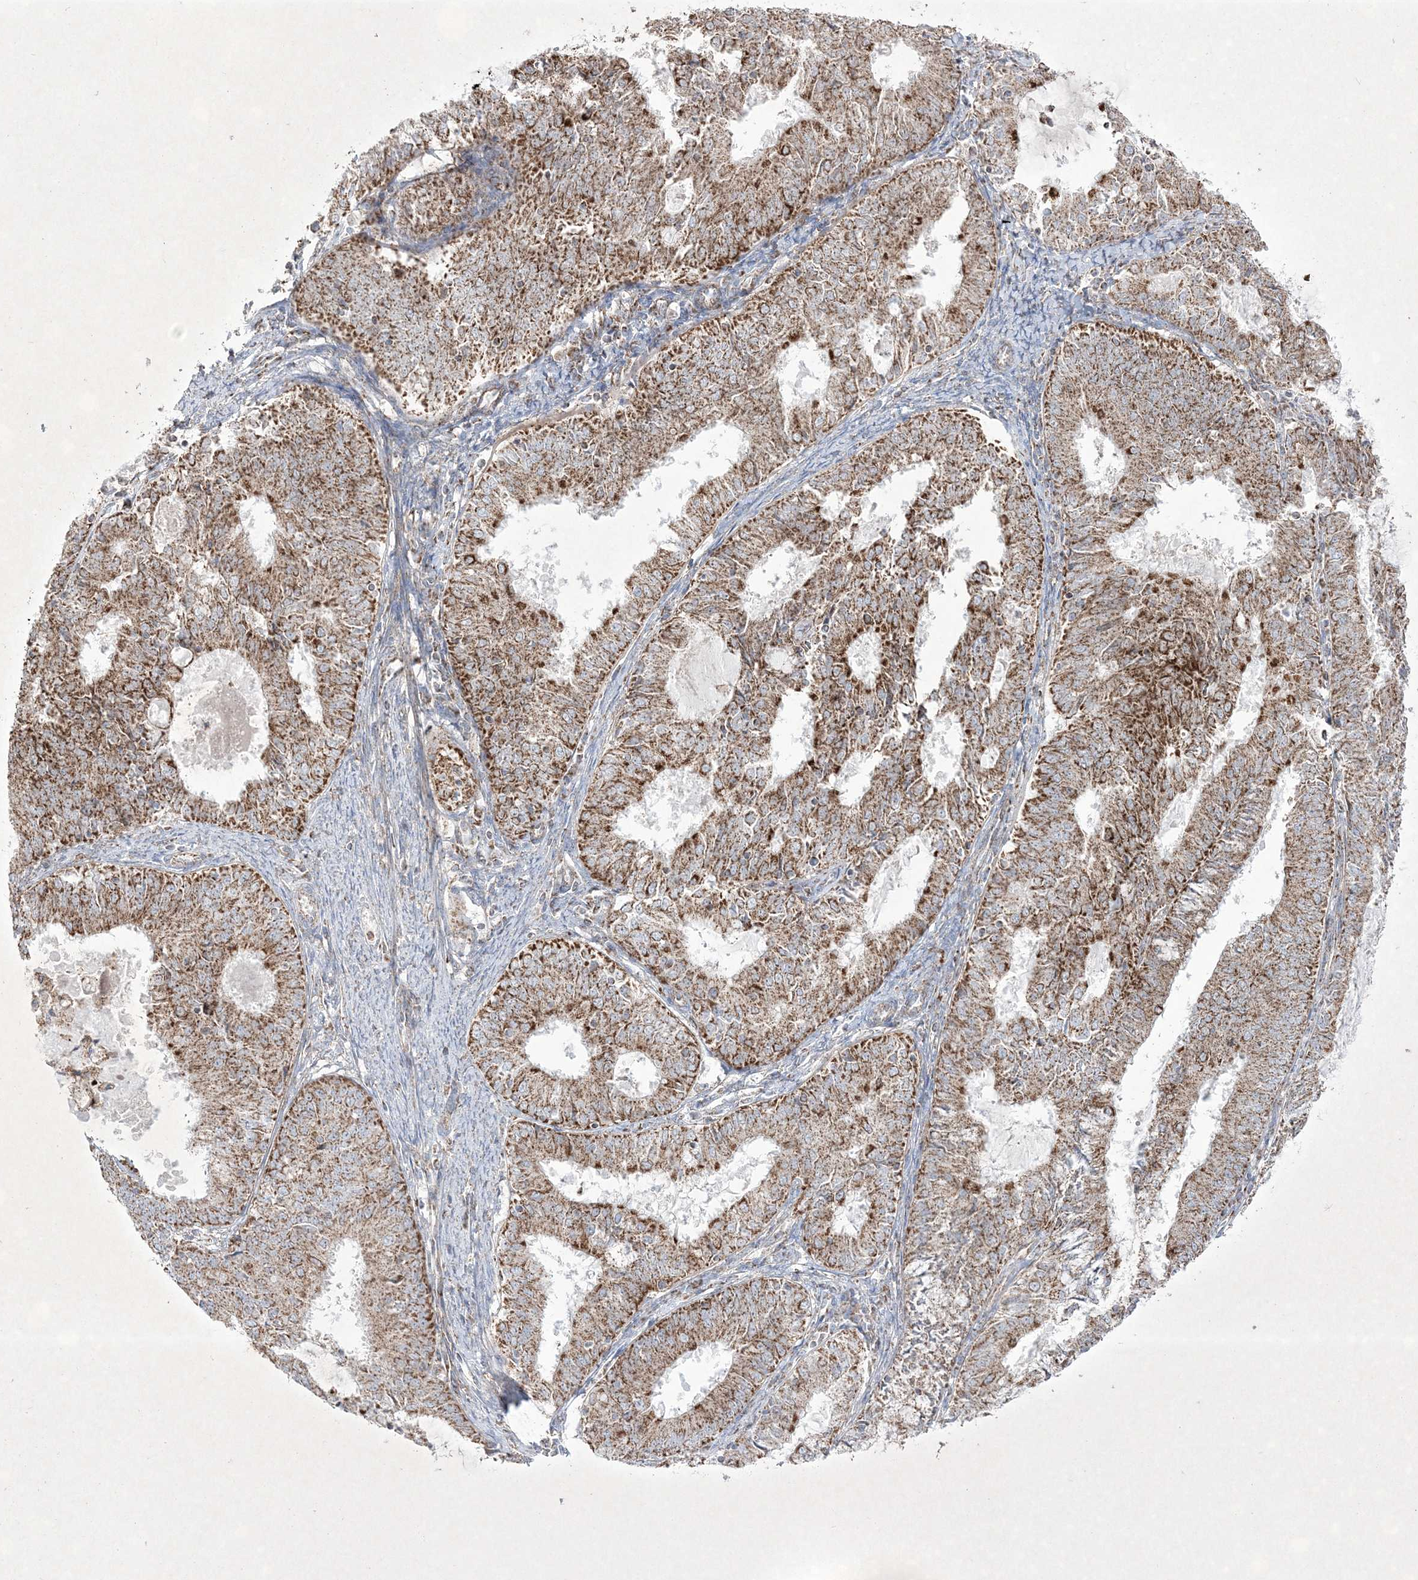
{"staining": {"intensity": "moderate", "quantity": ">75%", "location": "cytoplasmic/membranous"}, "tissue": "endometrial cancer", "cell_type": "Tumor cells", "image_type": "cancer", "snomed": [{"axis": "morphology", "description": "Adenocarcinoma, NOS"}, {"axis": "topography", "description": "Endometrium"}], "caption": "Adenocarcinoma (endometrial) stained with DAB immunohistochemistry (IHC) demonstrates medium levels of moderate cytoplasmic/membranous expression in approximately >75% of tumor cells.", "gene": "RICTOR", "patient": {"sex": "female", "age": 57}}